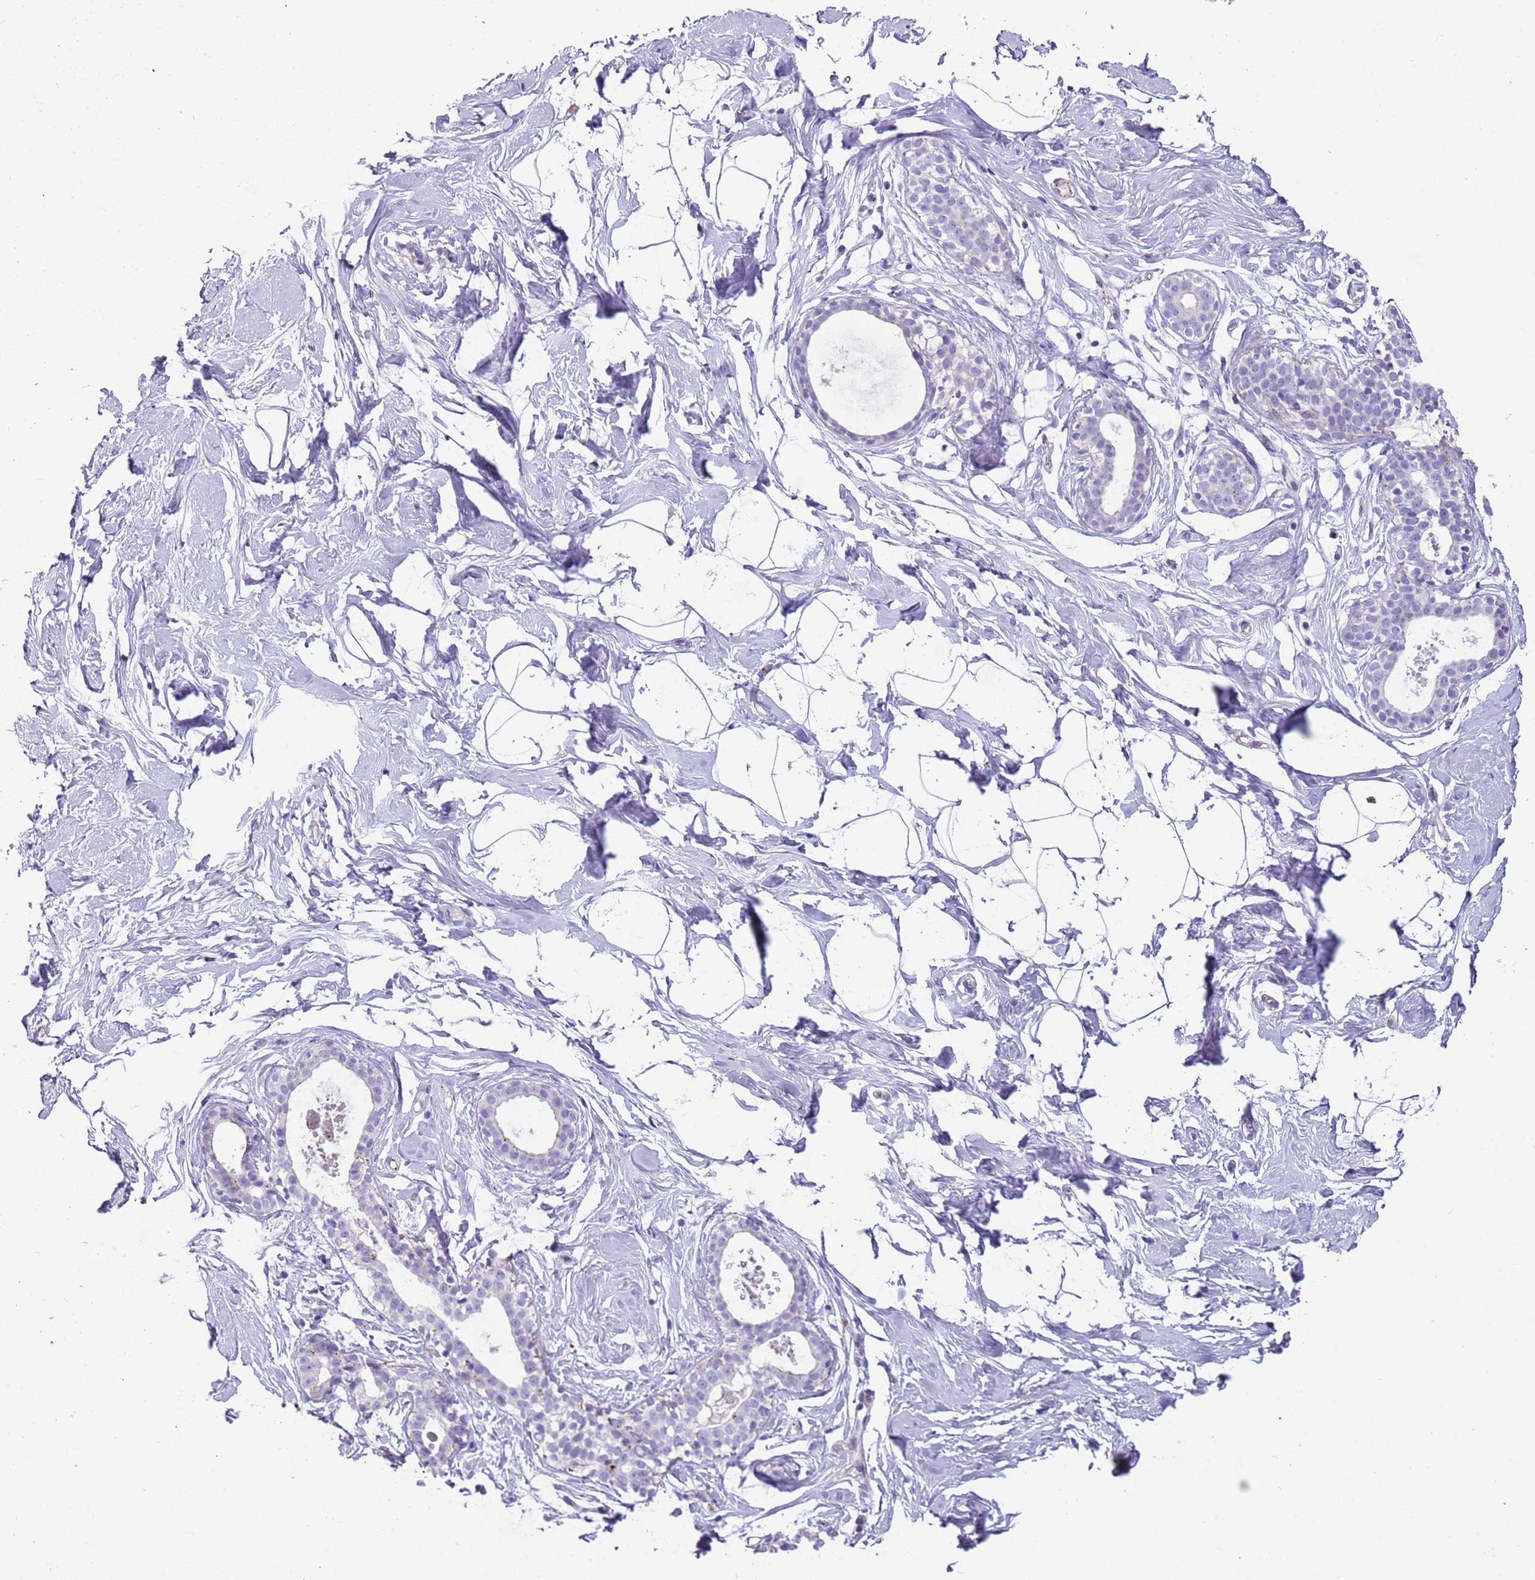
{"staining": {"intensity": "negative", "quantity": "none", "location": "none"}, "tissue": "breast", "cell_type": "Adipocytes", "image_type": "normal", "snomed": [{"axis": "morphology", "description": "Normal tissue, NOS"}, {"axis": "morphology", "description": "Adenoma, NOS"}, {"axis": "topography", "description": "Breast"}], "caption": "The image shows no significant staining in adipocytes of breast.", "gene": "LRRN3", "patient": {"sex": "female", "age": 23}}